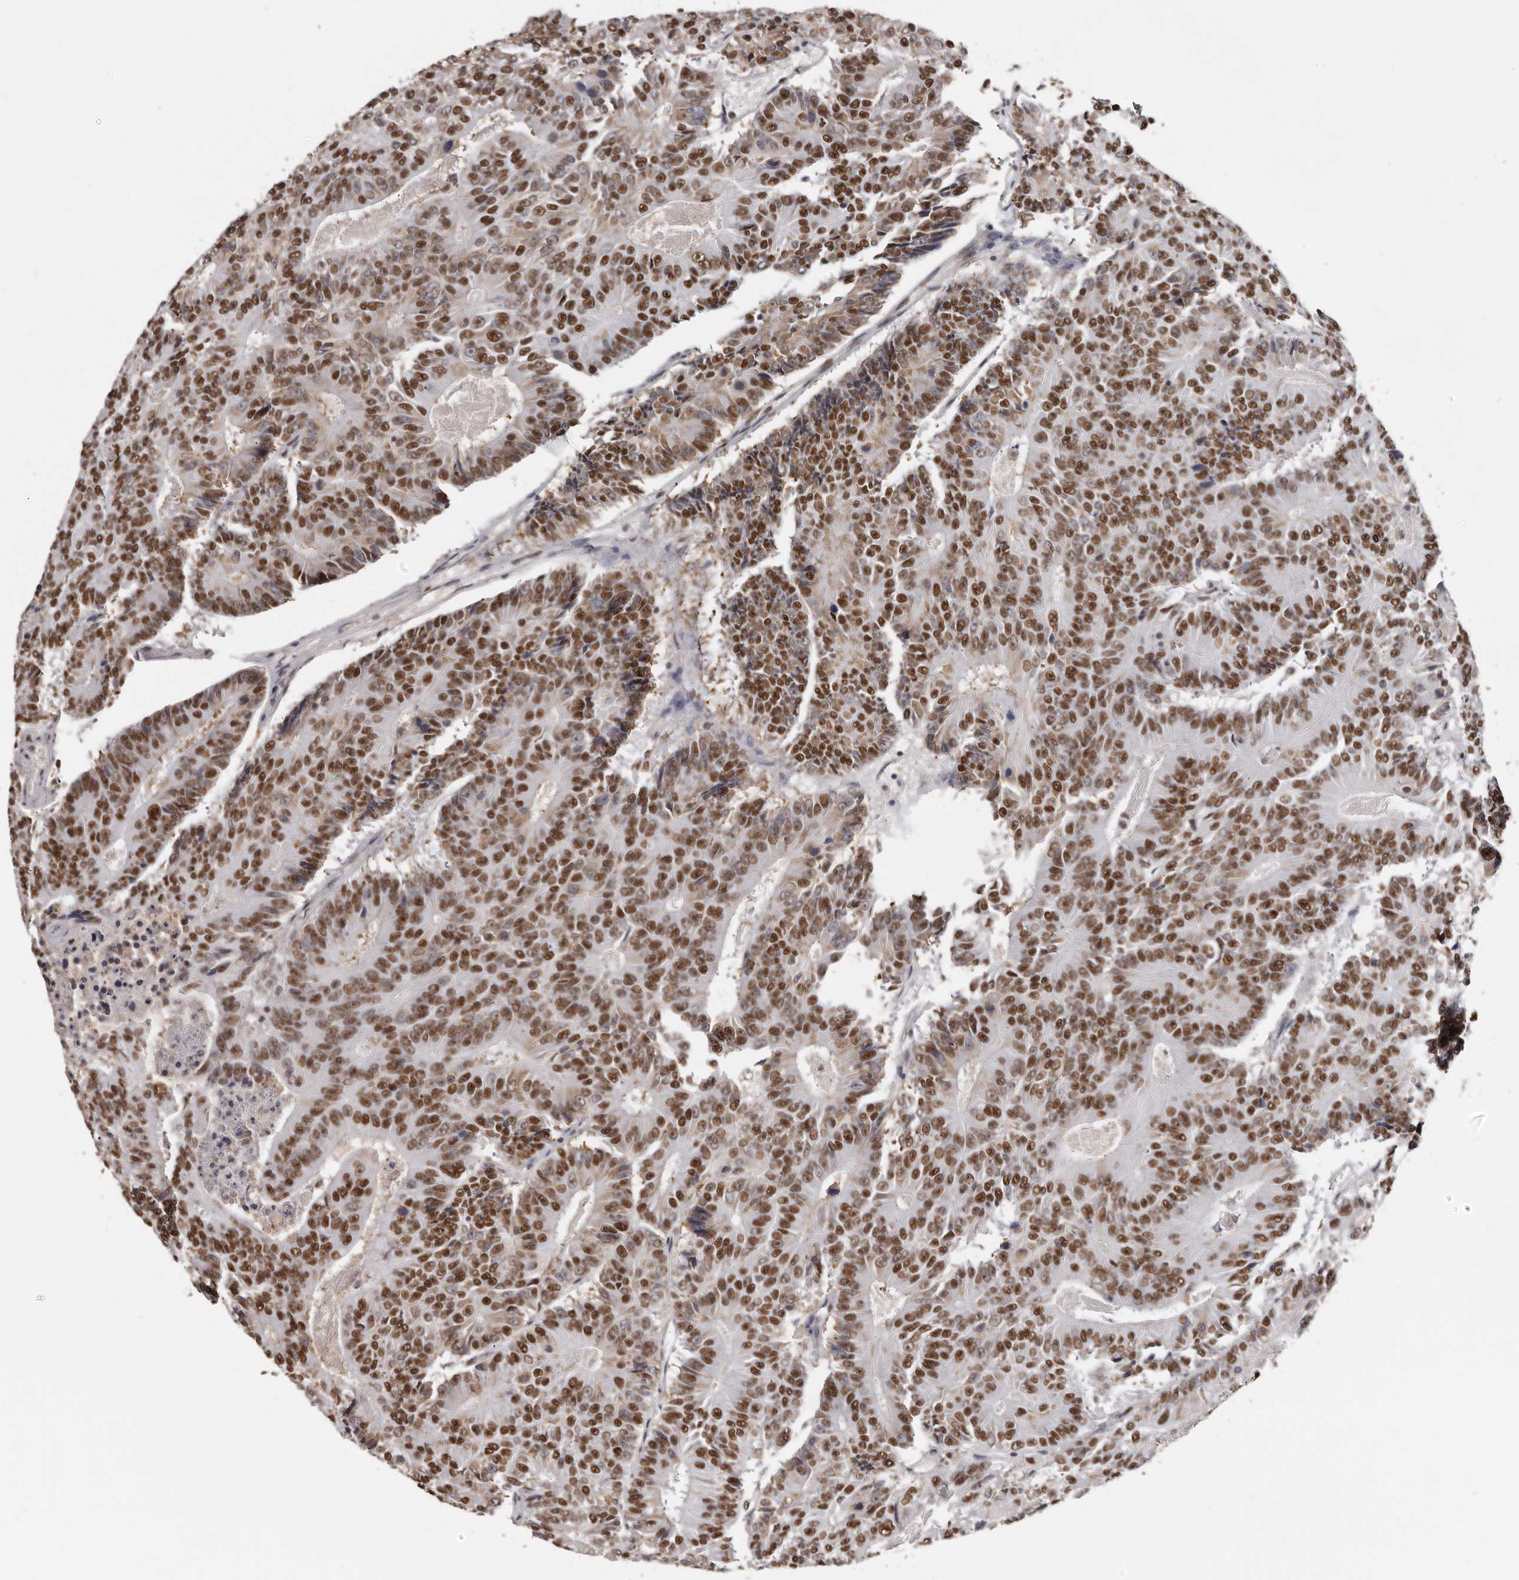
{"staining": {"intensity": "strong", "quantity": ">75%", "location": "nuclear"}, "tissue": "colorectal cancer", "cell_type": "Tumor cells", "image_type": "cancer", "snomed": [{"axis": "morphology", "description": "Adenocarcinoma, NOS"}, {"axis": "topography", "description": "Colon"}], "caption": "Tumor cells reveal strong nuclear positivity in about >75% of cells in colorectal cancer. (DAB (3,3'-diaminobenzidine) = brown stain, brightfield microscopy at high magnification).", "gene": "SCAF4", "patient": {"sex": "male", "age": 83}}